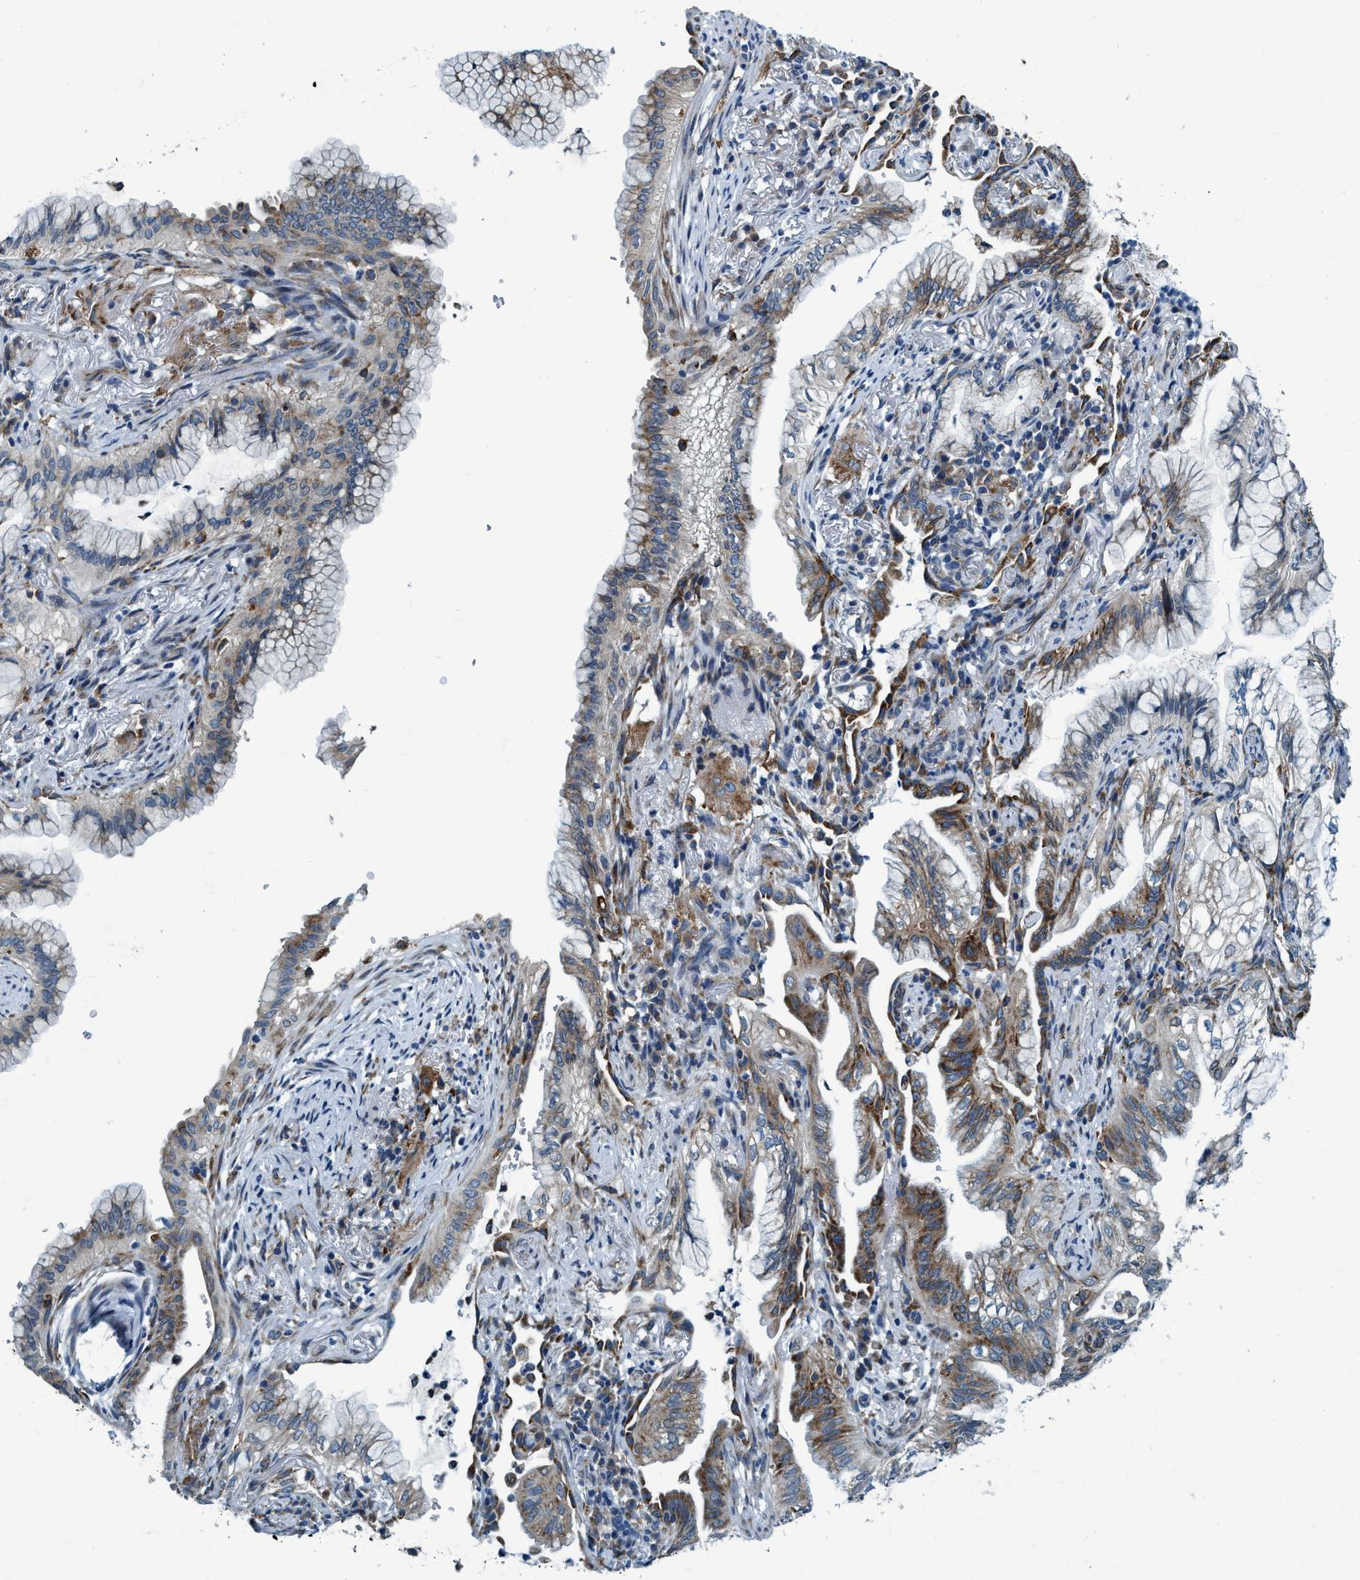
{"staining": {"intensity": "moderate", "quantity": "25%-75%", "location": "cytoplasmic/membranous"}, "tissue": "lung cancer", "cell_type": "Tumor cells", "image_type": "cancer", "snomed": [{"axis": "morphology", "description": "Adenocarcinoma, NOS"}, {"axis": "topography", "description": "Lung"}], "caption": "This is an image of IHC staining of lung cancer, which shows moderate positivity in the cytoplasmic/membranous of tumor cells.", "gene": "ARMC9", "patient": {"sex": "female", "age": 70}}